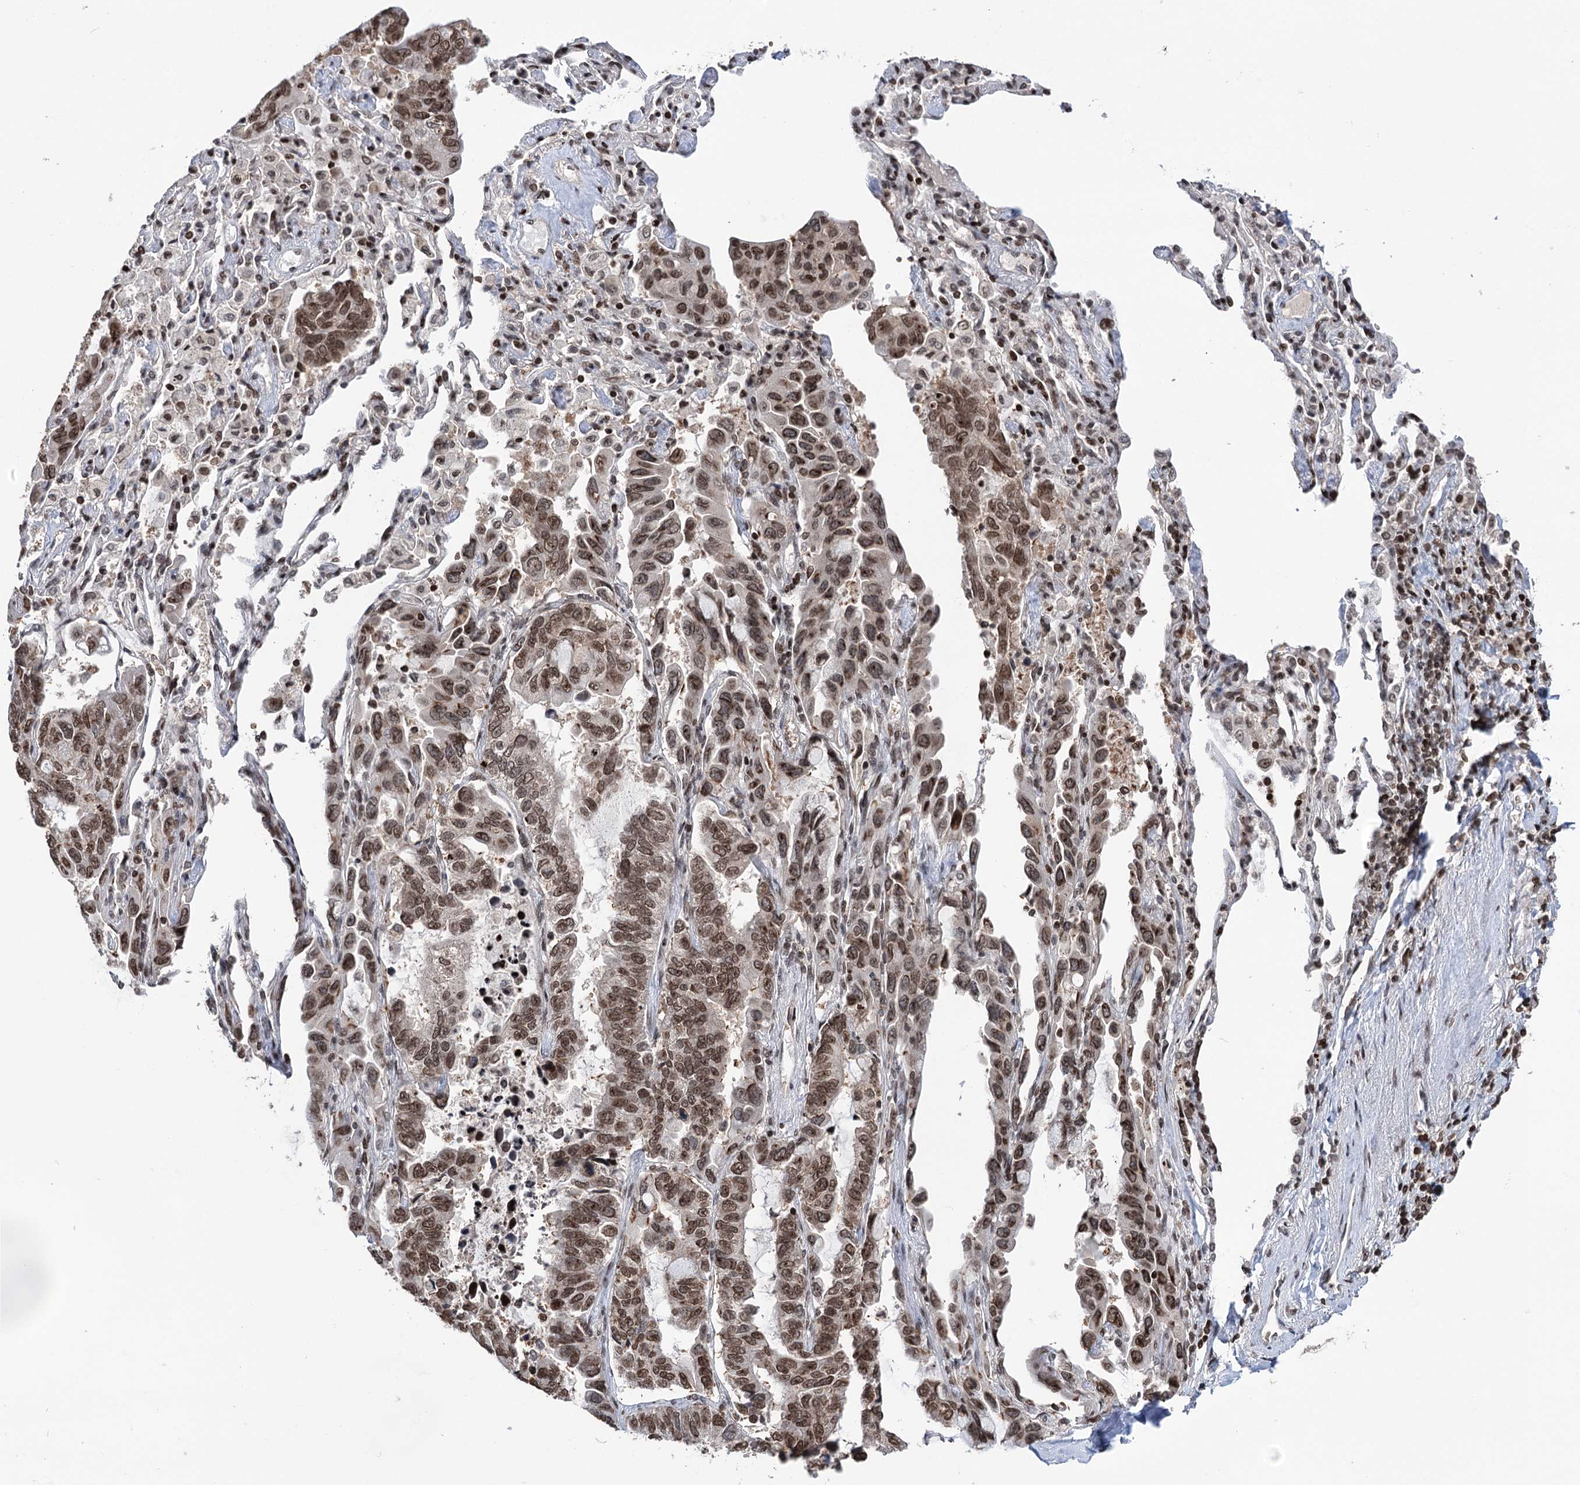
{"staining": {"intensity": "moderate", "quantity": ">75%", "location": "nuclear"}, "tissue": "lung cancer", "cell_type": "Tumor cells", "image_type": "cancer", "snomed": [{"axis": "morphology", "description": "Adenocarcinoma, NOS"}, {"axis": "topography", "description": "Lung"}], "caption": "Moderate nuclear positivity is seen in about >75% of tumor cells in lung cancer.", "gene": "CCDC77", "patient": {"sex": "male", "age": 64}}